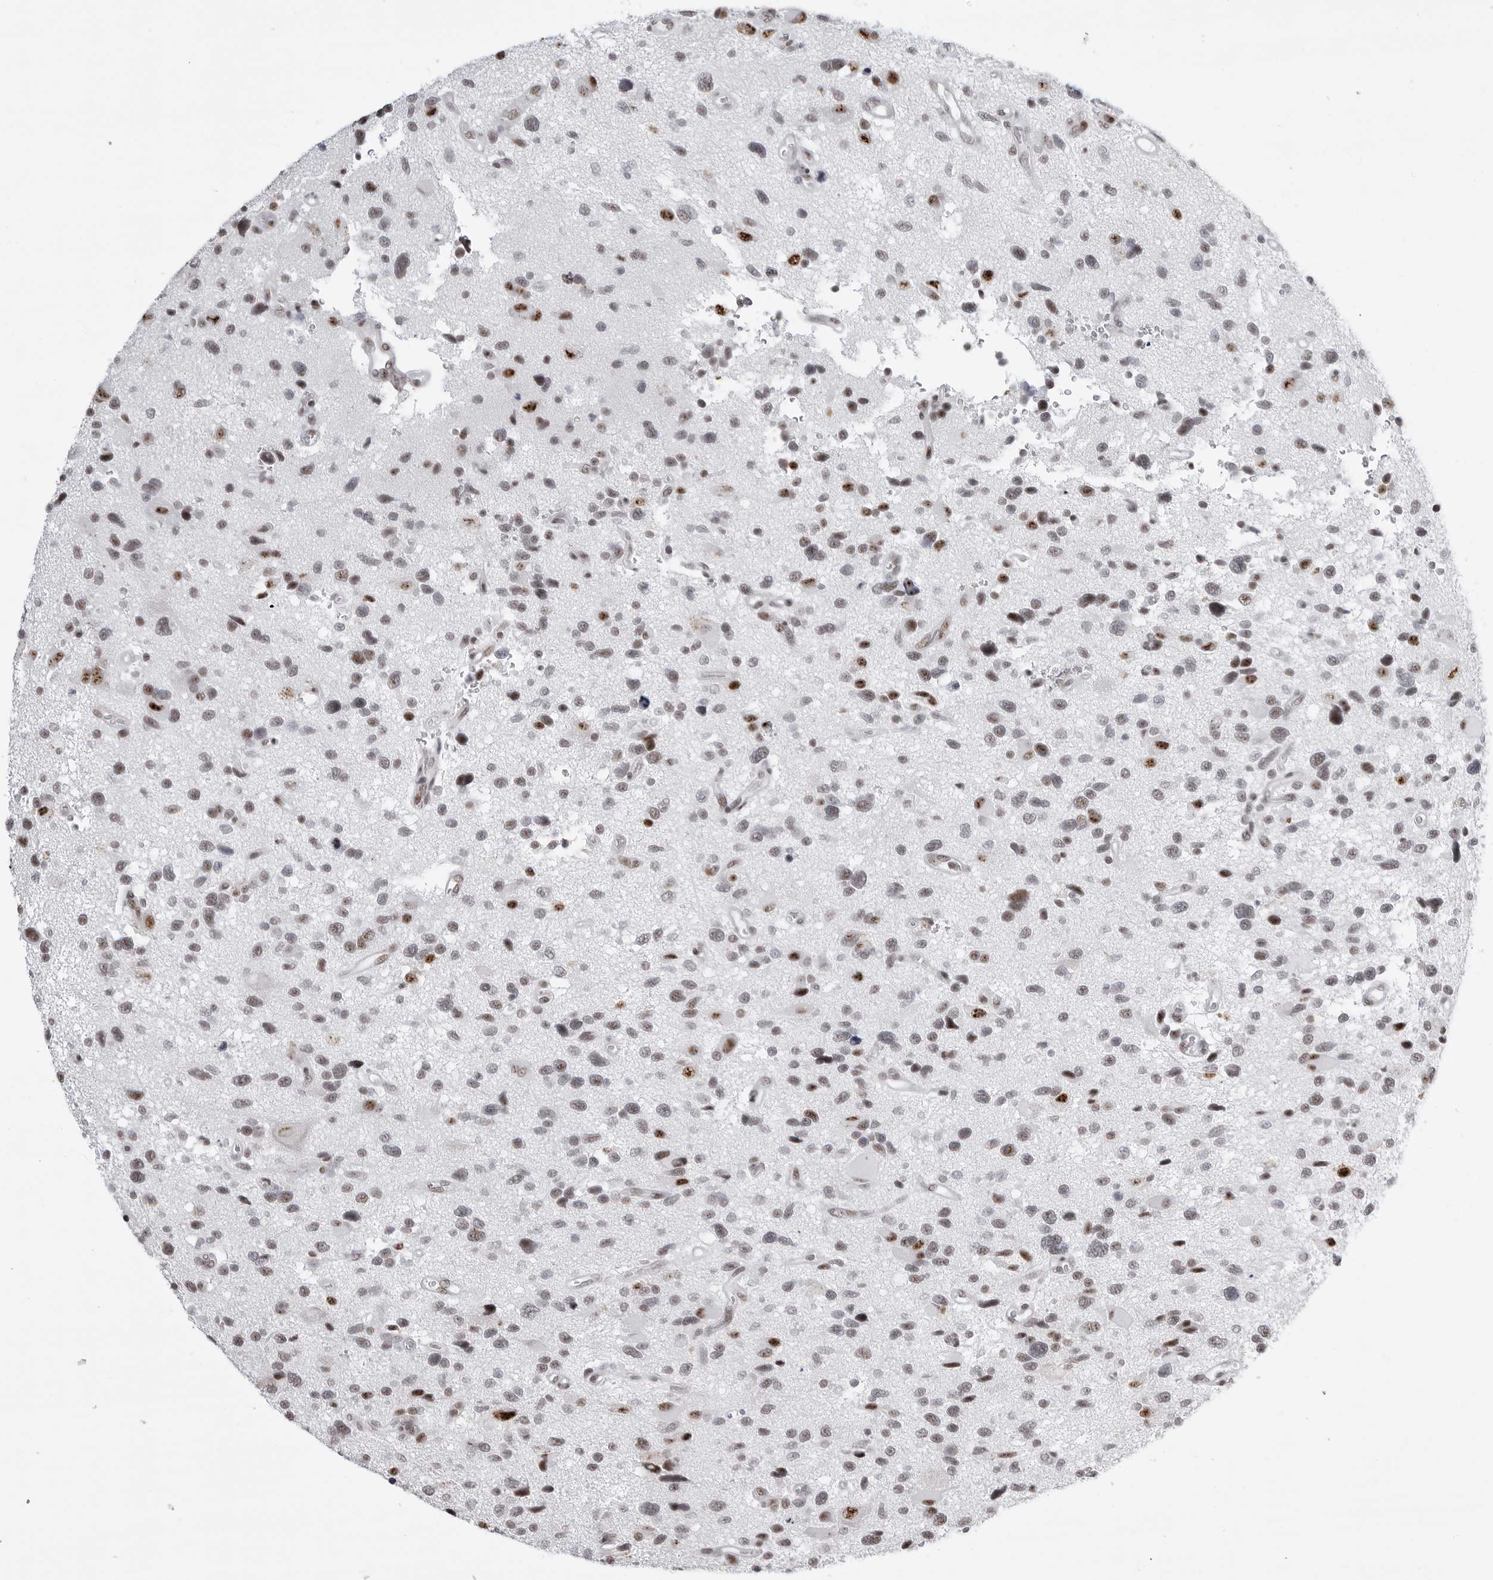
{"staining": {"intensity": "moderate", "quantity": "<25%", "location": "nuclear"}, "tissue": "glioma", "cell_type": "Tumor cells", "image_type": "cancer", "snomed": [{"axis": "morphology", "description": "Glioma, malignant, High grade"}, {"axis": "topography", "description": "Brain"}], "caption": "Glioma stained with DAB immunohistochemistry exhibits low levels of moderate nuclear expression in approximately <25% of tumor cells. The staining is performed using DAB brown chromogen to label protein expression. The nuclei are counter-stained blue using hematoxylin.", "gene": "WRAP53", "patient": {"sex": "male", "age": 33}}